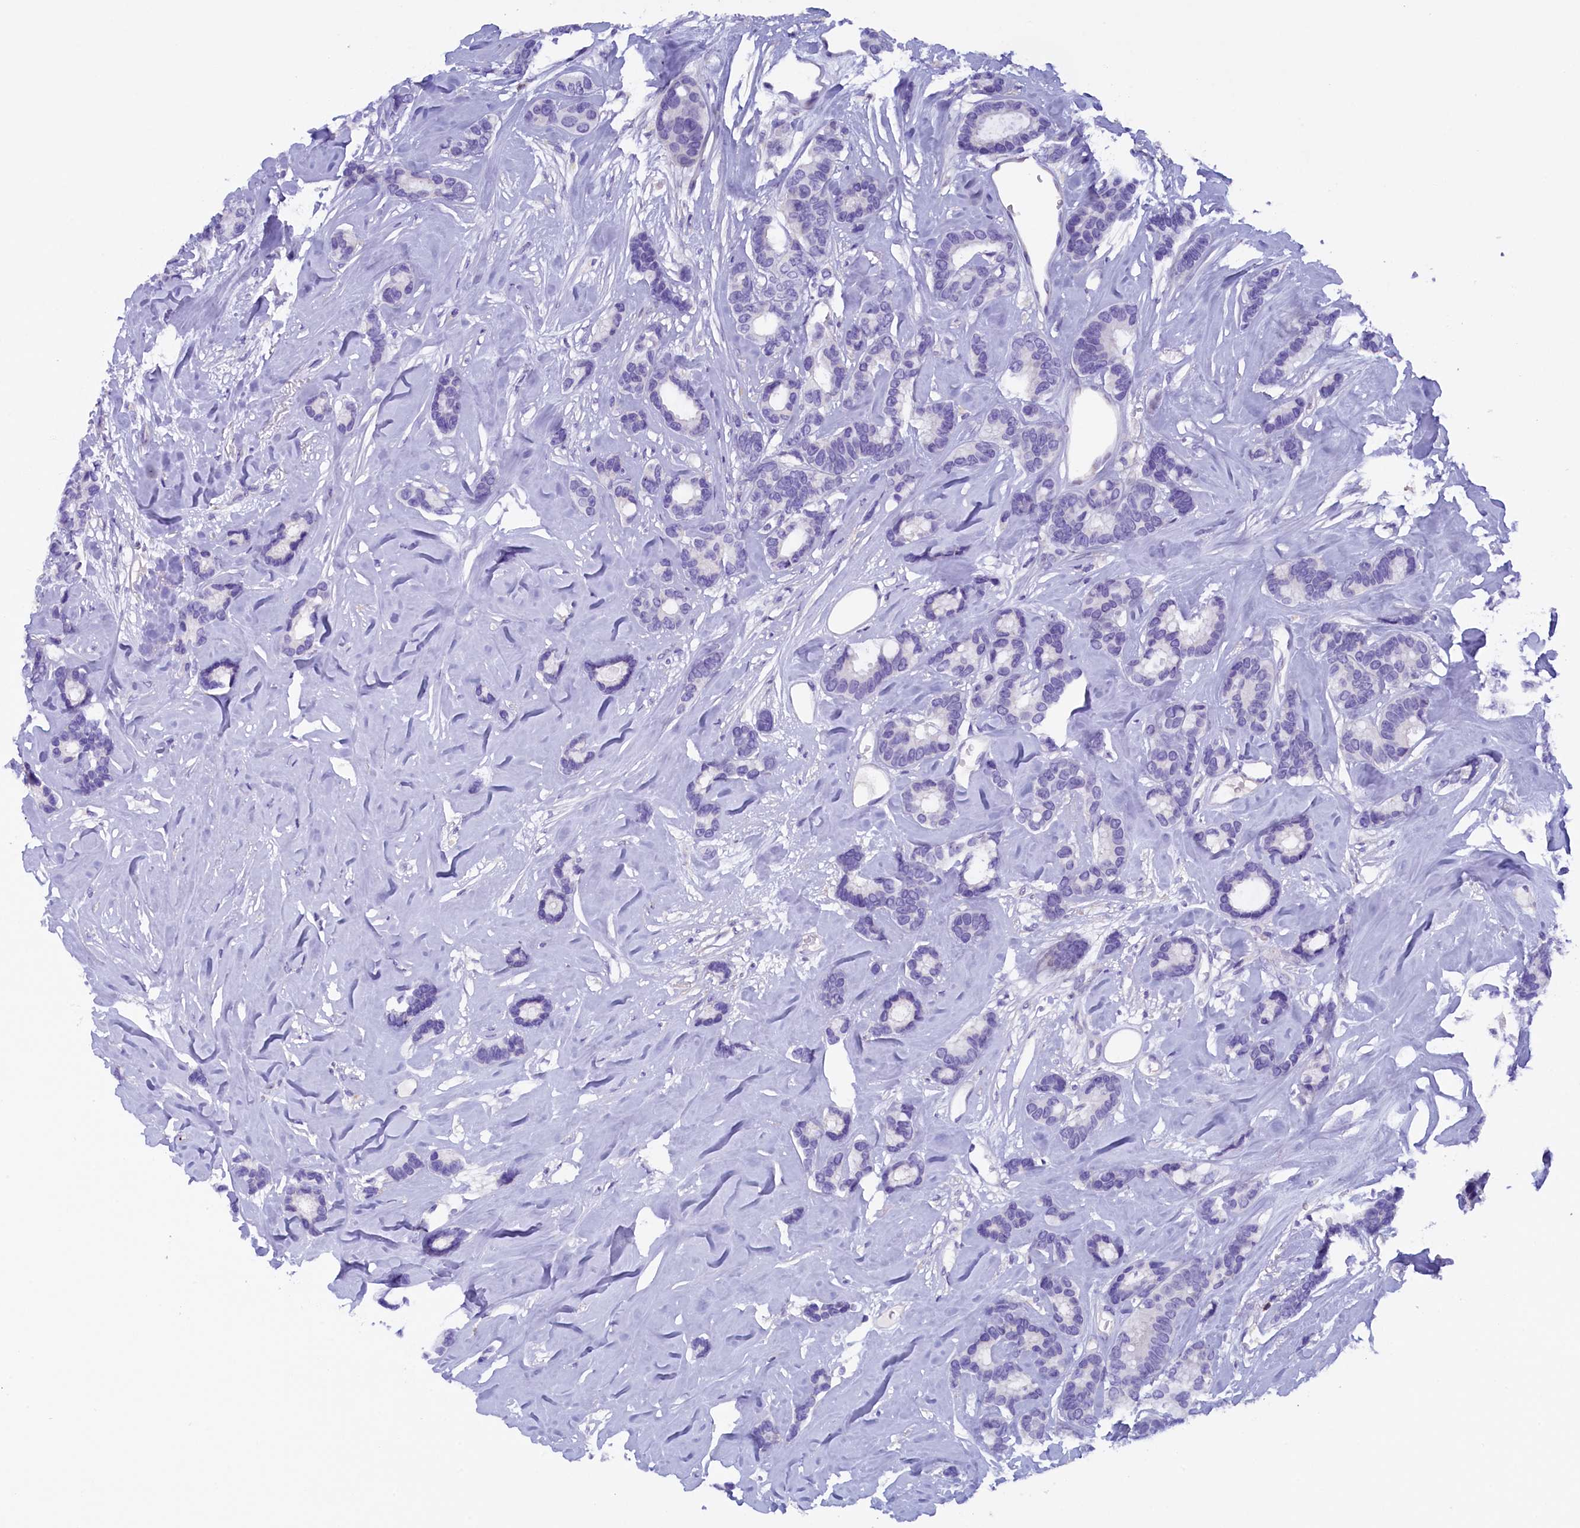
{"staining": {"intensity": "negative", "quantity": "none", "location": "none"}, "tissue": "breast cancer", "cell_type": "Tumor cells", "image_type": "cancer", "snomed": [{"axis": "morphology", "description": "Duct carcinoma"}, {"axis": "topography", "description": "Breast"}], "caption": "This histopathology image is of breast infiltrating ductal carcinoma stained with immunohistochemistry to label a protein in brown with the nuclei are counter-stained blue. There is no expression in tumor cells. The staining is performed using DAB brown chromogen with nuclei counter-stained in using hematoxylin.", "gene": "RTTN", "patient": {"sex": "female", "age": 87}}